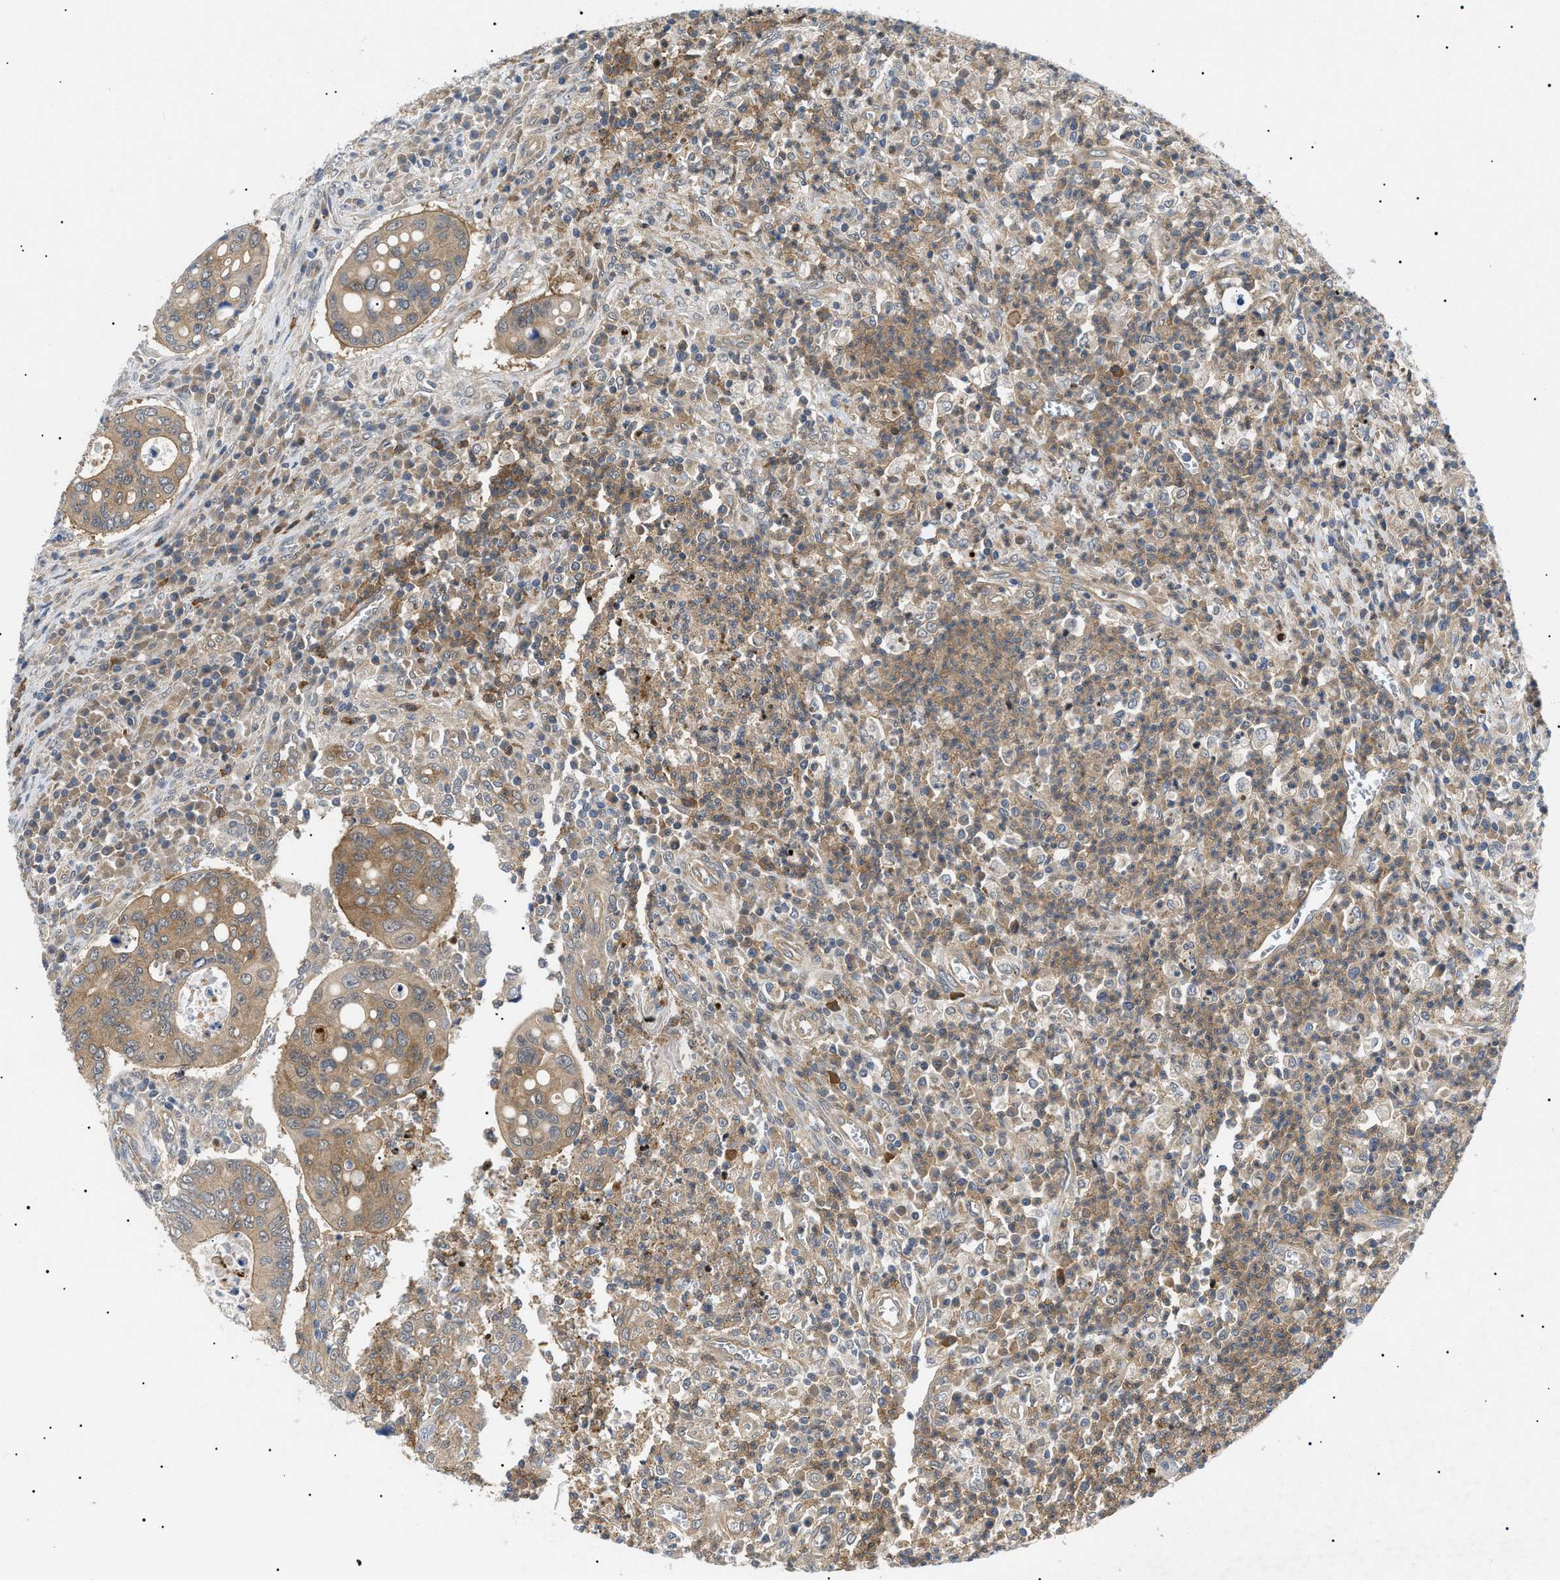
{"staining": {"intensity": "moderate", "quantity": ">75%", "location": "cytoplasmic/membranous"}, "tissue": "colorectal cancer", "cell_type": "Tumor cells", "image_type": "cancer", "snomed": [{"axis": "morphology", "description": "Inflammation, NOS"}, {"axis": "morphology", "description": "Adenocarcinoma, NOS"}, {"axis": "topography", "description": "Colon"}], "caption": "A brown stain labels moderate cytoplasmic/membranous staining of a protein in human colorectal cancer tumor cells. (DAB (3,3'-diaminobenzidine) IHC with brightfield microscopy, high magnification).", "gene": "RIPK1", "patient": {"sex": "male", "age": 72}}